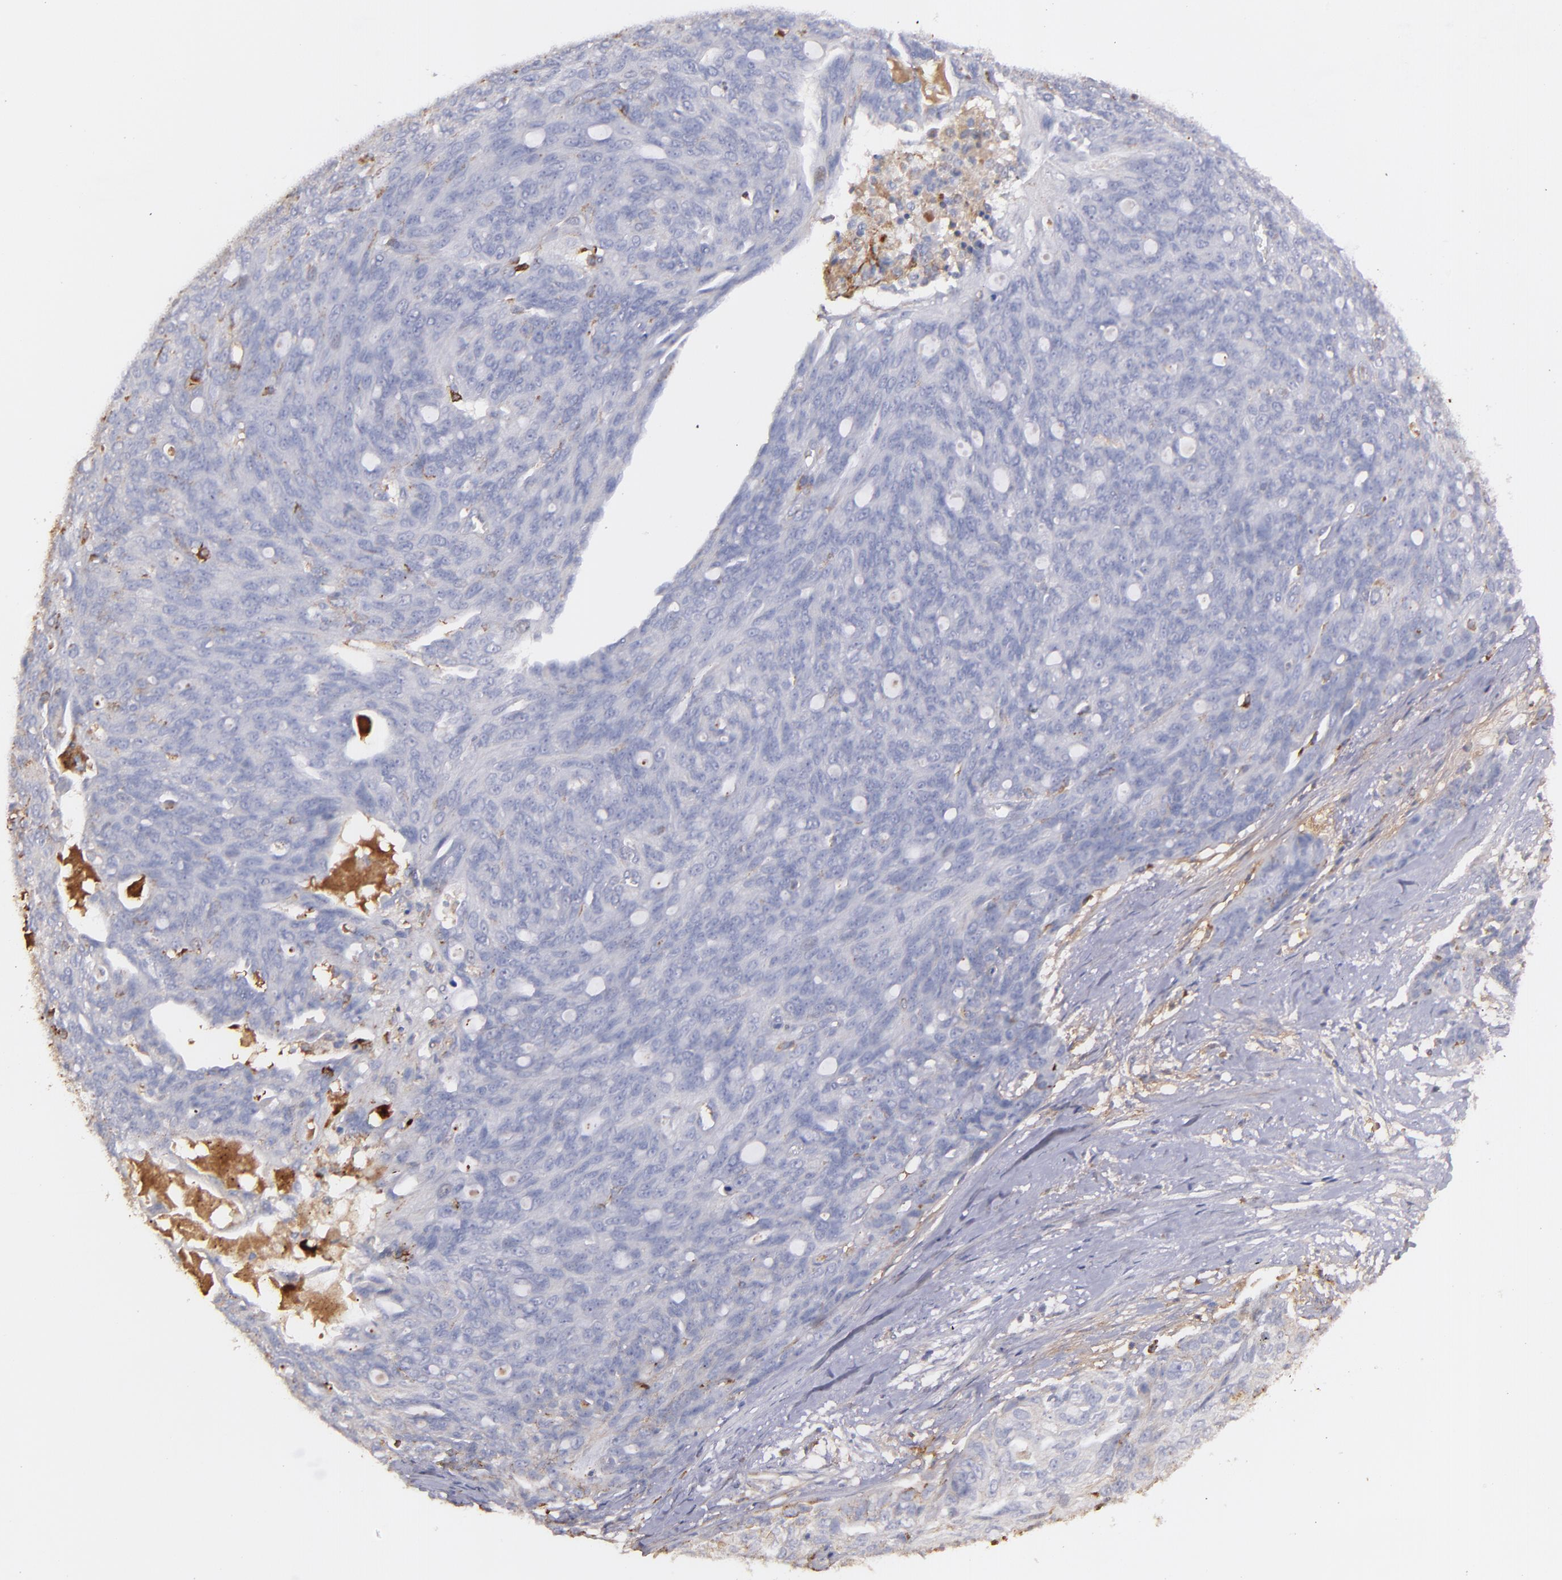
{"staining": {"intensity": "weak", "quantity": "<25%", "location": "cytoplasmic/membranous"}, "tissue": "ovarian cancer", "cell_type": "Tumor cells", "image_type": "cancer", "snomed": [{"axis": "morphology", "description": "Carcinoma, endometroid"}, {"axis": "topography", "description": "Ovary"}], "caption": "This is a image of immunohistochemistry staining of ovarian endometroid carcinoma, which shows no expression in tumor cells.", "gene": "C1QA", "patient": {"sex": "female", "age": 60}}